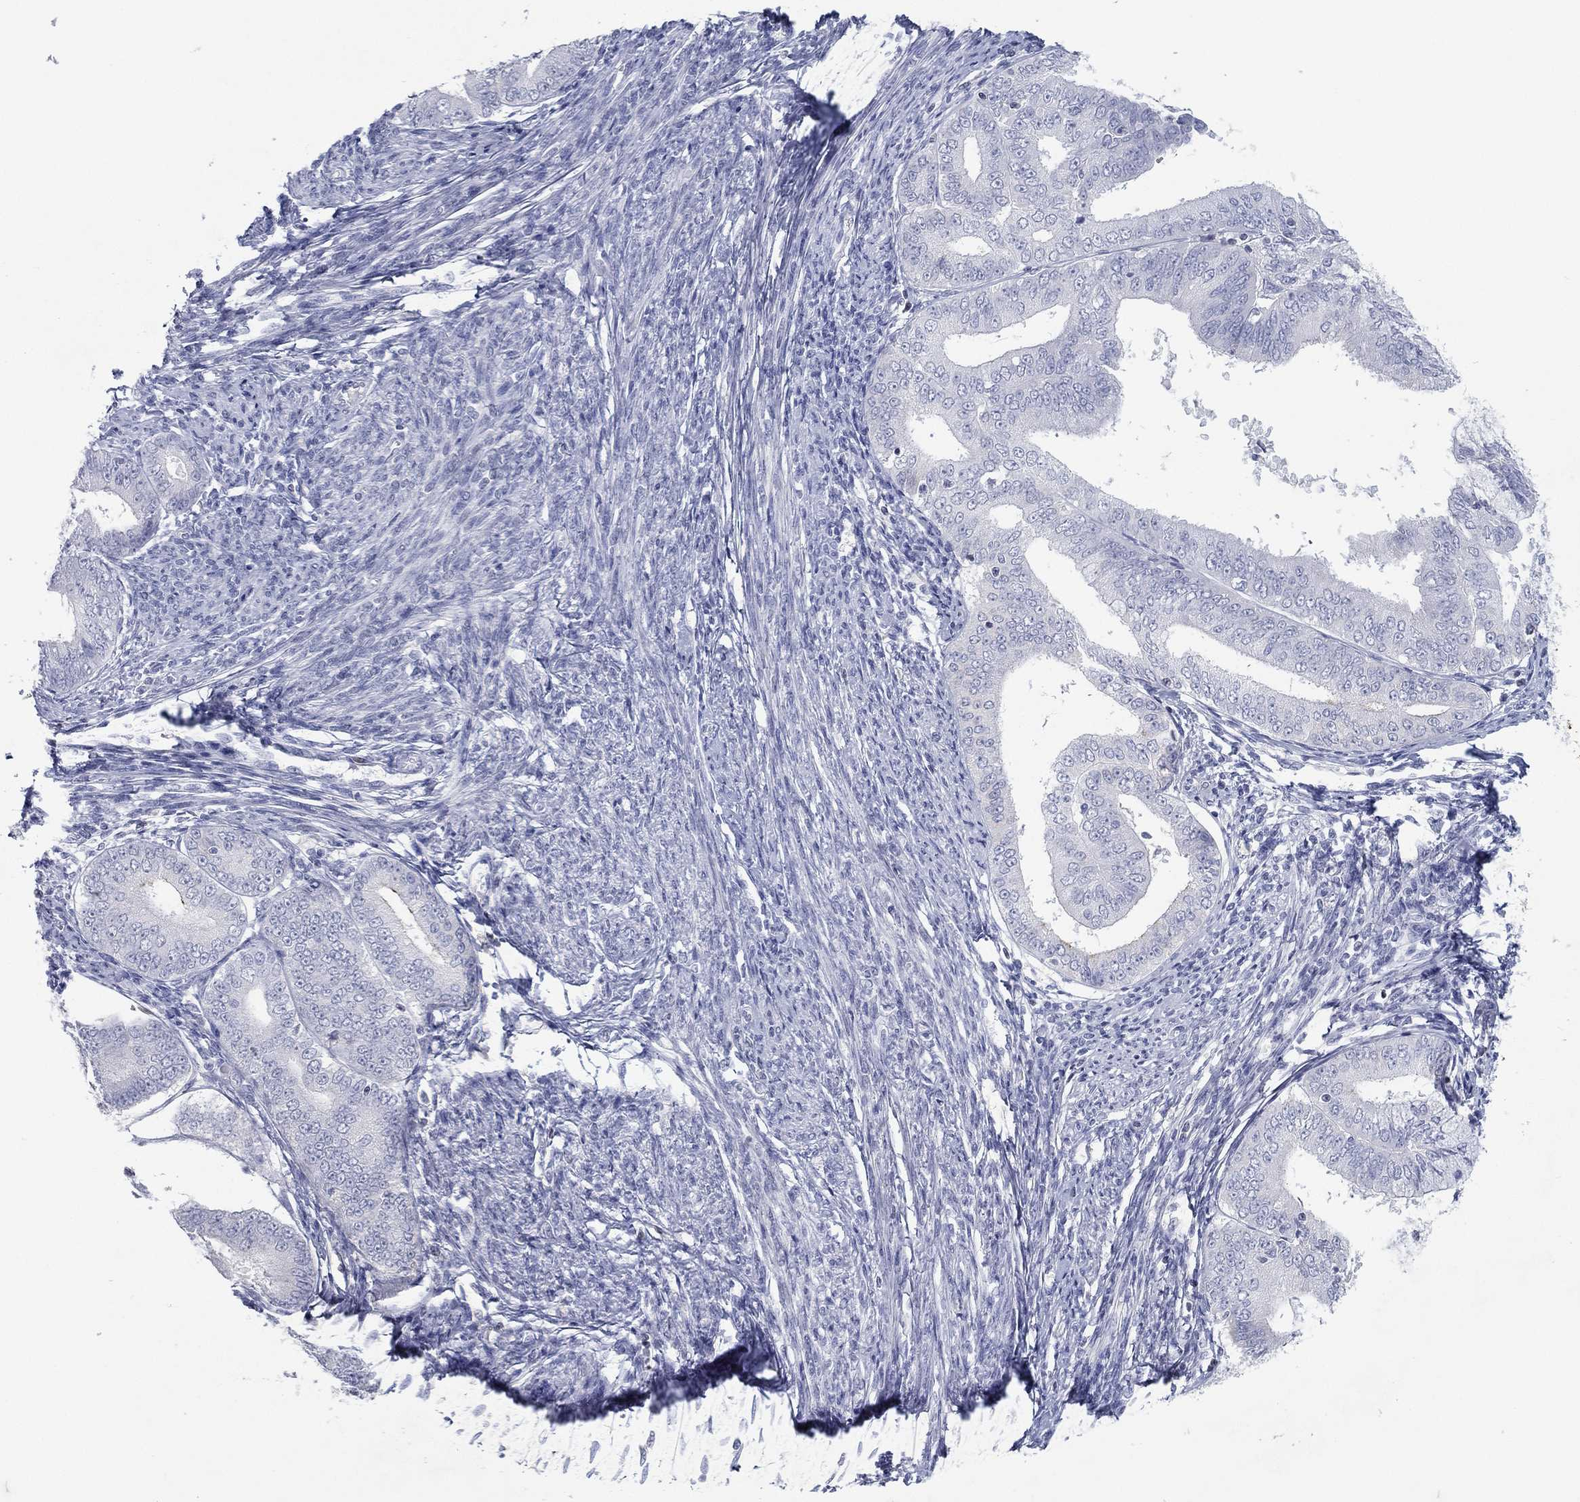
{"staining": {"intensity": "negative", "quantity": "none", "location": "none"}, "tissue": "endometrial cancer", "cell_type": "Tumor cells", "image_type": "cancer", "snomed": [{"axis": "morphology", "description": "Adenocarcinoma, NOS"}, {"axis": "topography", "description": "Endometrium"}], "caption": "Tumor cells are negative for brown protein staining in adenocarcinoma (endometrial). The staining is performed using DAB brown chromogen with nuclei counter-stained in using hematoxylin.", "gene": "CPT1B", "patient": {"sex": "female", "age": 63}}